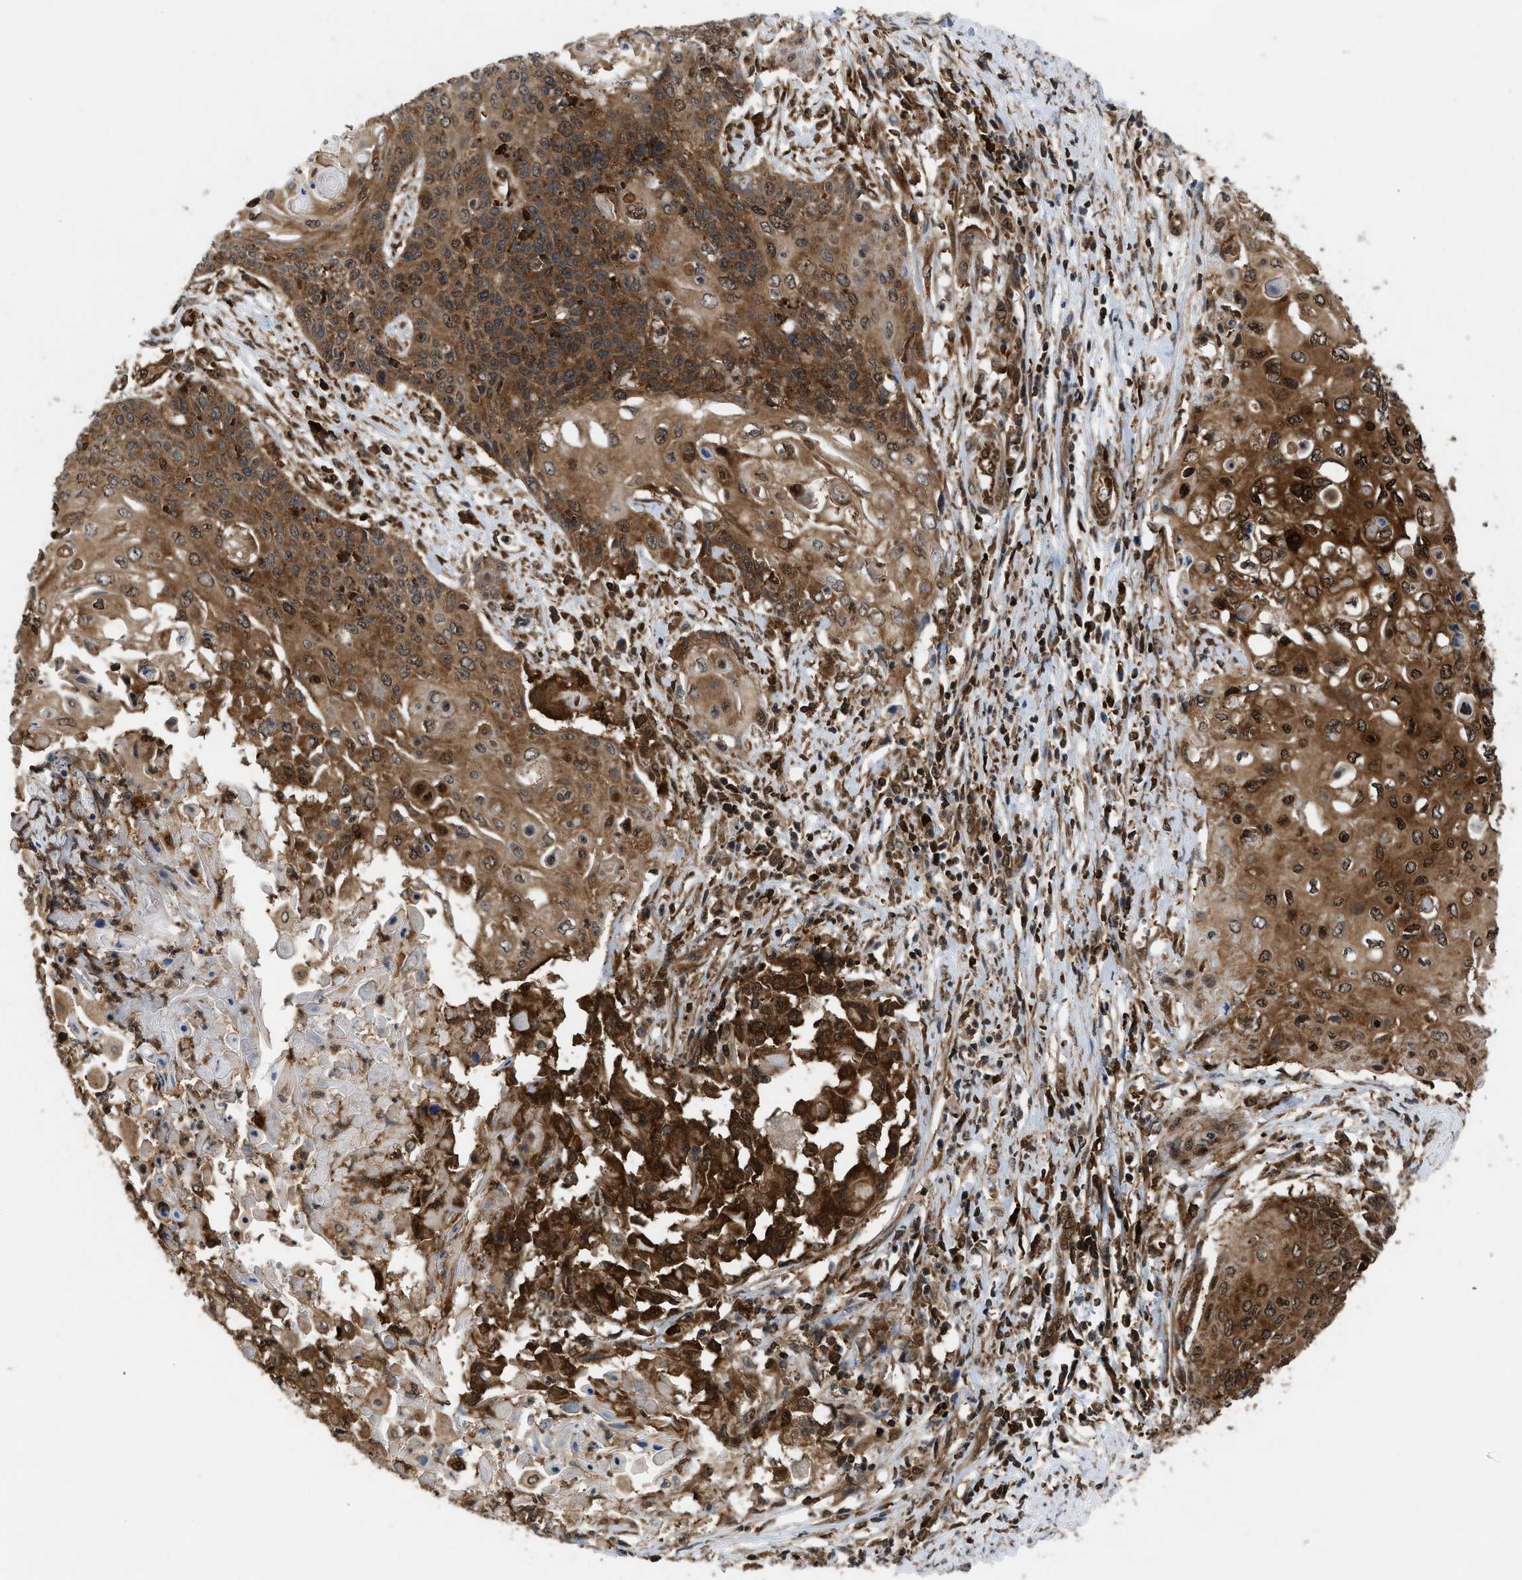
{"staining": {"intensity": "strong", "quantity": ">75%", "location": "cytoplasmic/membranous,nuclear"}, "tissue": "cervical cancer", "cell_type": "Tumor cells", "image_type": "cancer", "snomed": [{"axis": "morphology", "description": "Squamous cell carcinoma, NOS"}, {"axis": "topography", "description": "Cervix"}], "caption": "DAB immunohistochemical staining of human squamous cell carcinoma (cervical) exhibits strong cytoplasmic/membranous and nuclear protein staining in about >75% of tumor cells. (DAB (3,3'-diaminobenzidine) IHC with brightfield microscopy, high magnification).", "gene": "OXSR1", "patient": {"sex": "female", "age": 39}}